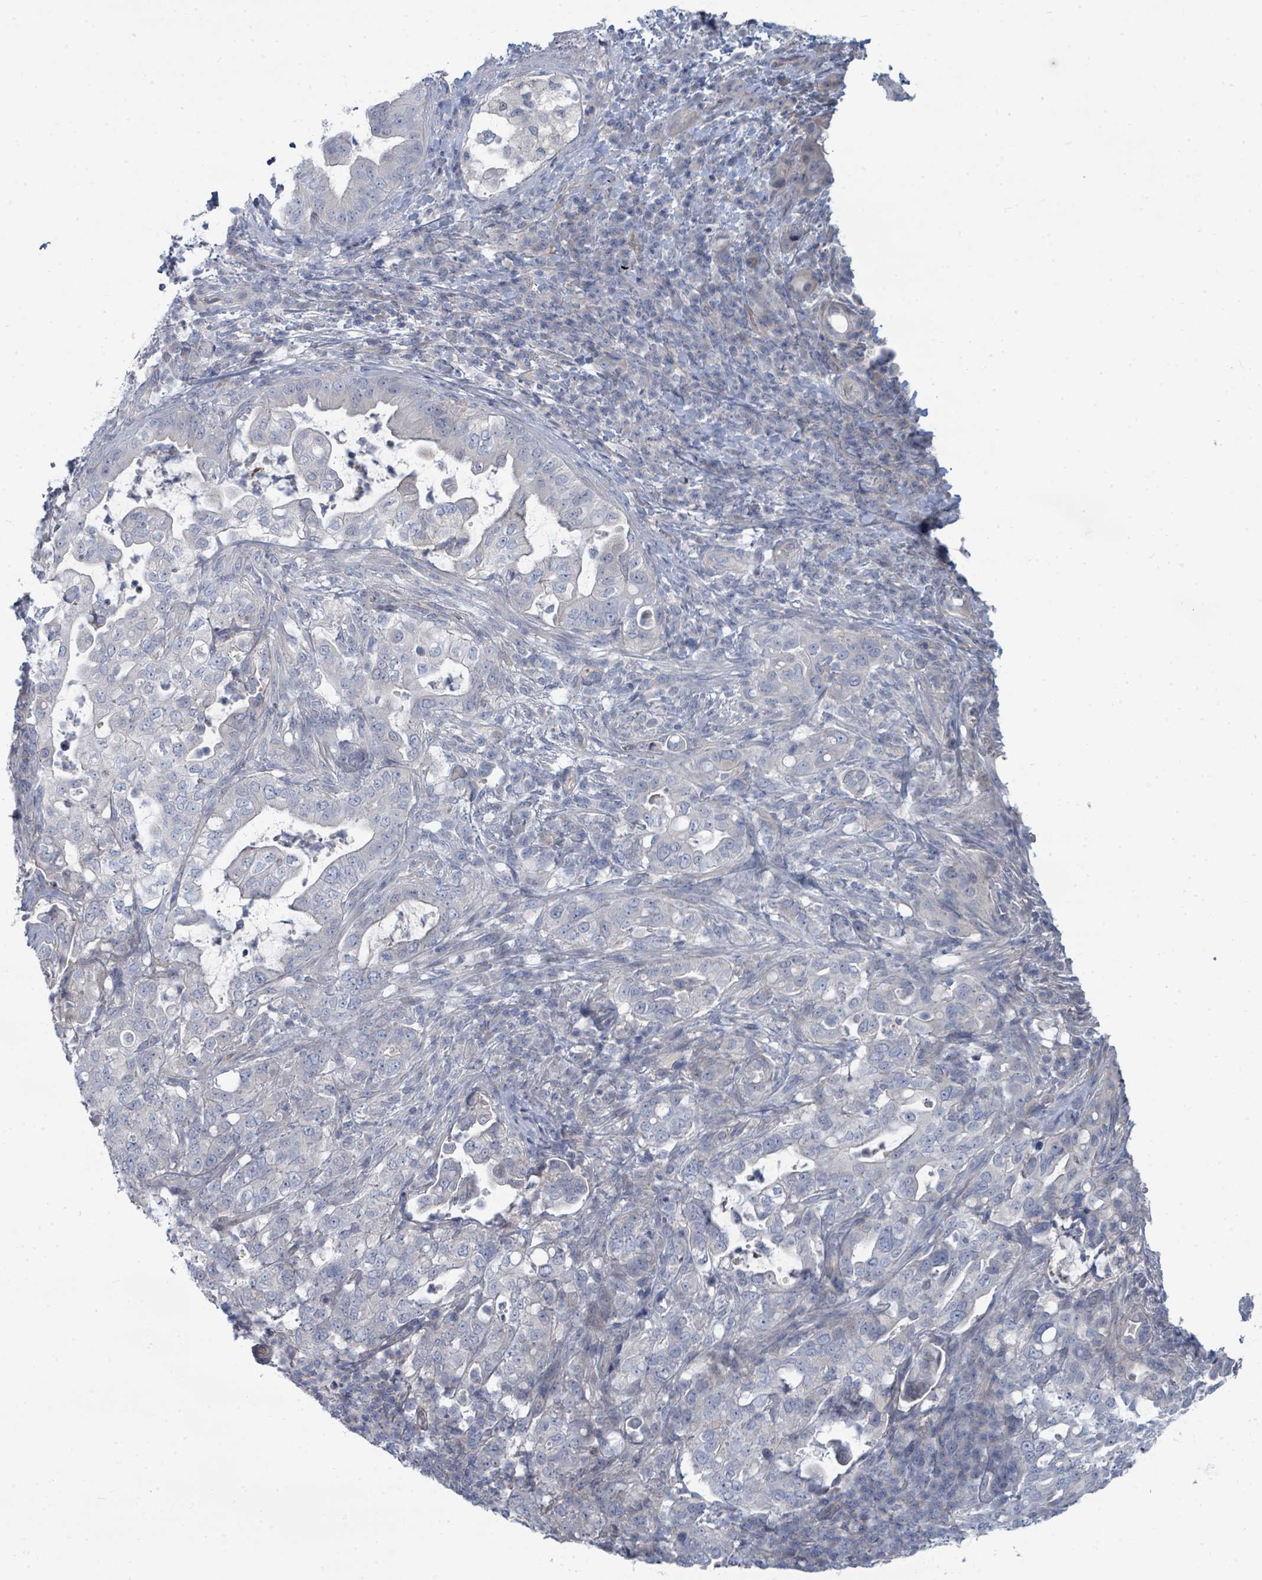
{"staining": {"intensity": "negative", "quantity": "none", "location": "none"}, "tissue": "pancreatic cancer", "cell_type": "Tumor cells", "image_type": "cancer", "snomed": [{"axis": "morphology", "description": "Normal tissue, NOS"}, {"axis": "morphology", "description": "Adenocarcinoma, NOS"}, {"axis": "topography", "description": "Lymph node"}, {"axis": "topography", "description": "Pancreas"}], "caption": "A photomicrograph of human adenocarcinoma (pancreatic) is negative for staining in tumor cells.", "gene": "SLC25A45", "patient": {"sex": "female", "age": 67}}